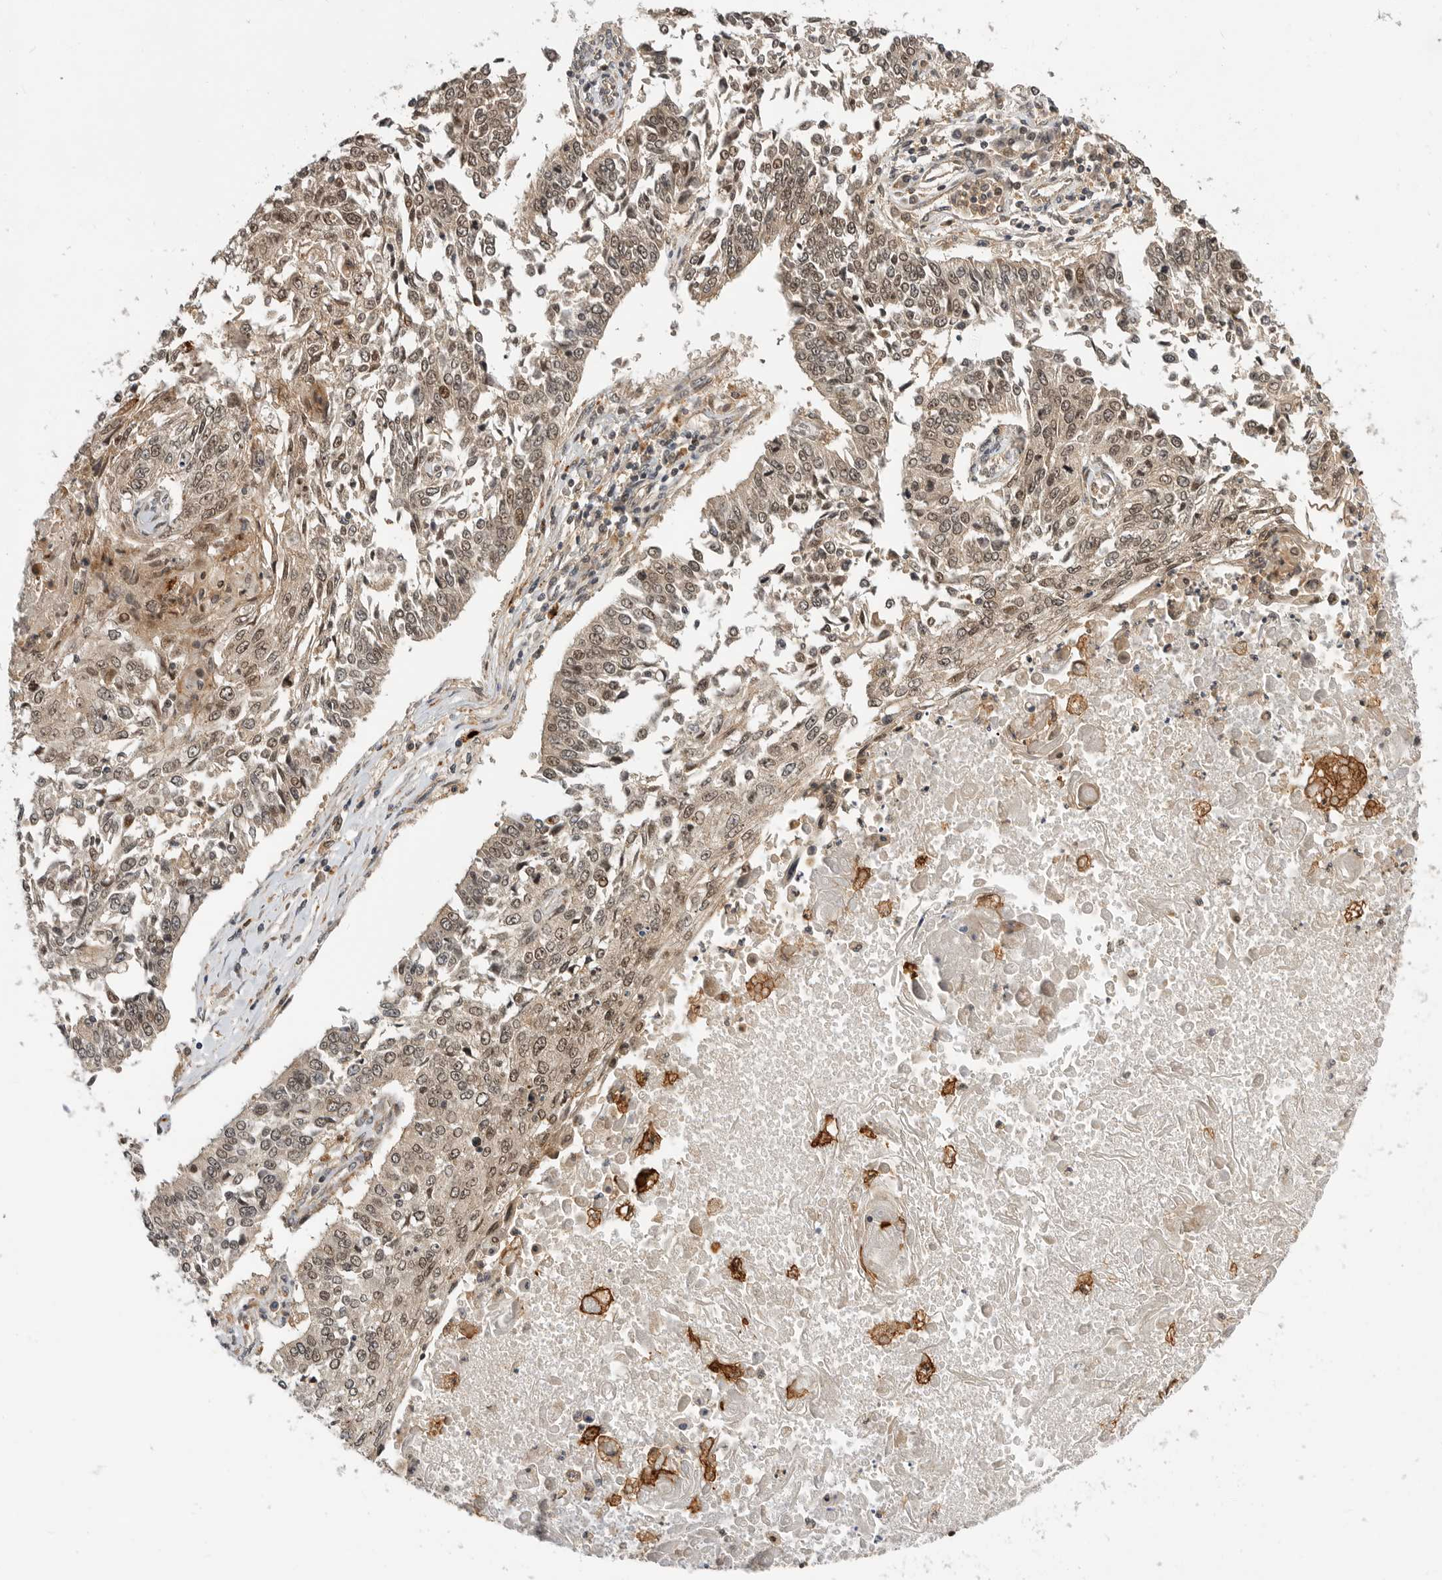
{"staining": {"intensity": "moderate", "quantity": ">75%", "location": "nuclear"}, "tissue": "lung cancer", "cell_type": "Tumor cells", "image_type": "cancer", "snomed": [{"axis": "morphology", "description": "Normal tissue, NOS"}, {"axis": "morphology", "description": "Squamous cell carcinoma, NOS"}, {"axis": "topography", "description": "Cartilage tissue"}, {"axis": "topography", "description": "Bronchus"}, {"axis": "topography", "description": "Lung"}, {"axis": "topography", "description": "Peripheral nerve tissue"}], "caption": "Brown immunohistochemical staining in lung squamous cell carcinoma displays moderate nuclear positivity in about >75% of tumor cells. (brown staining indicates protein expression, while blue staining denotes nuclei).", "gene": "CSNK1G3", "patient": {"sex": "female", "age": 49}}